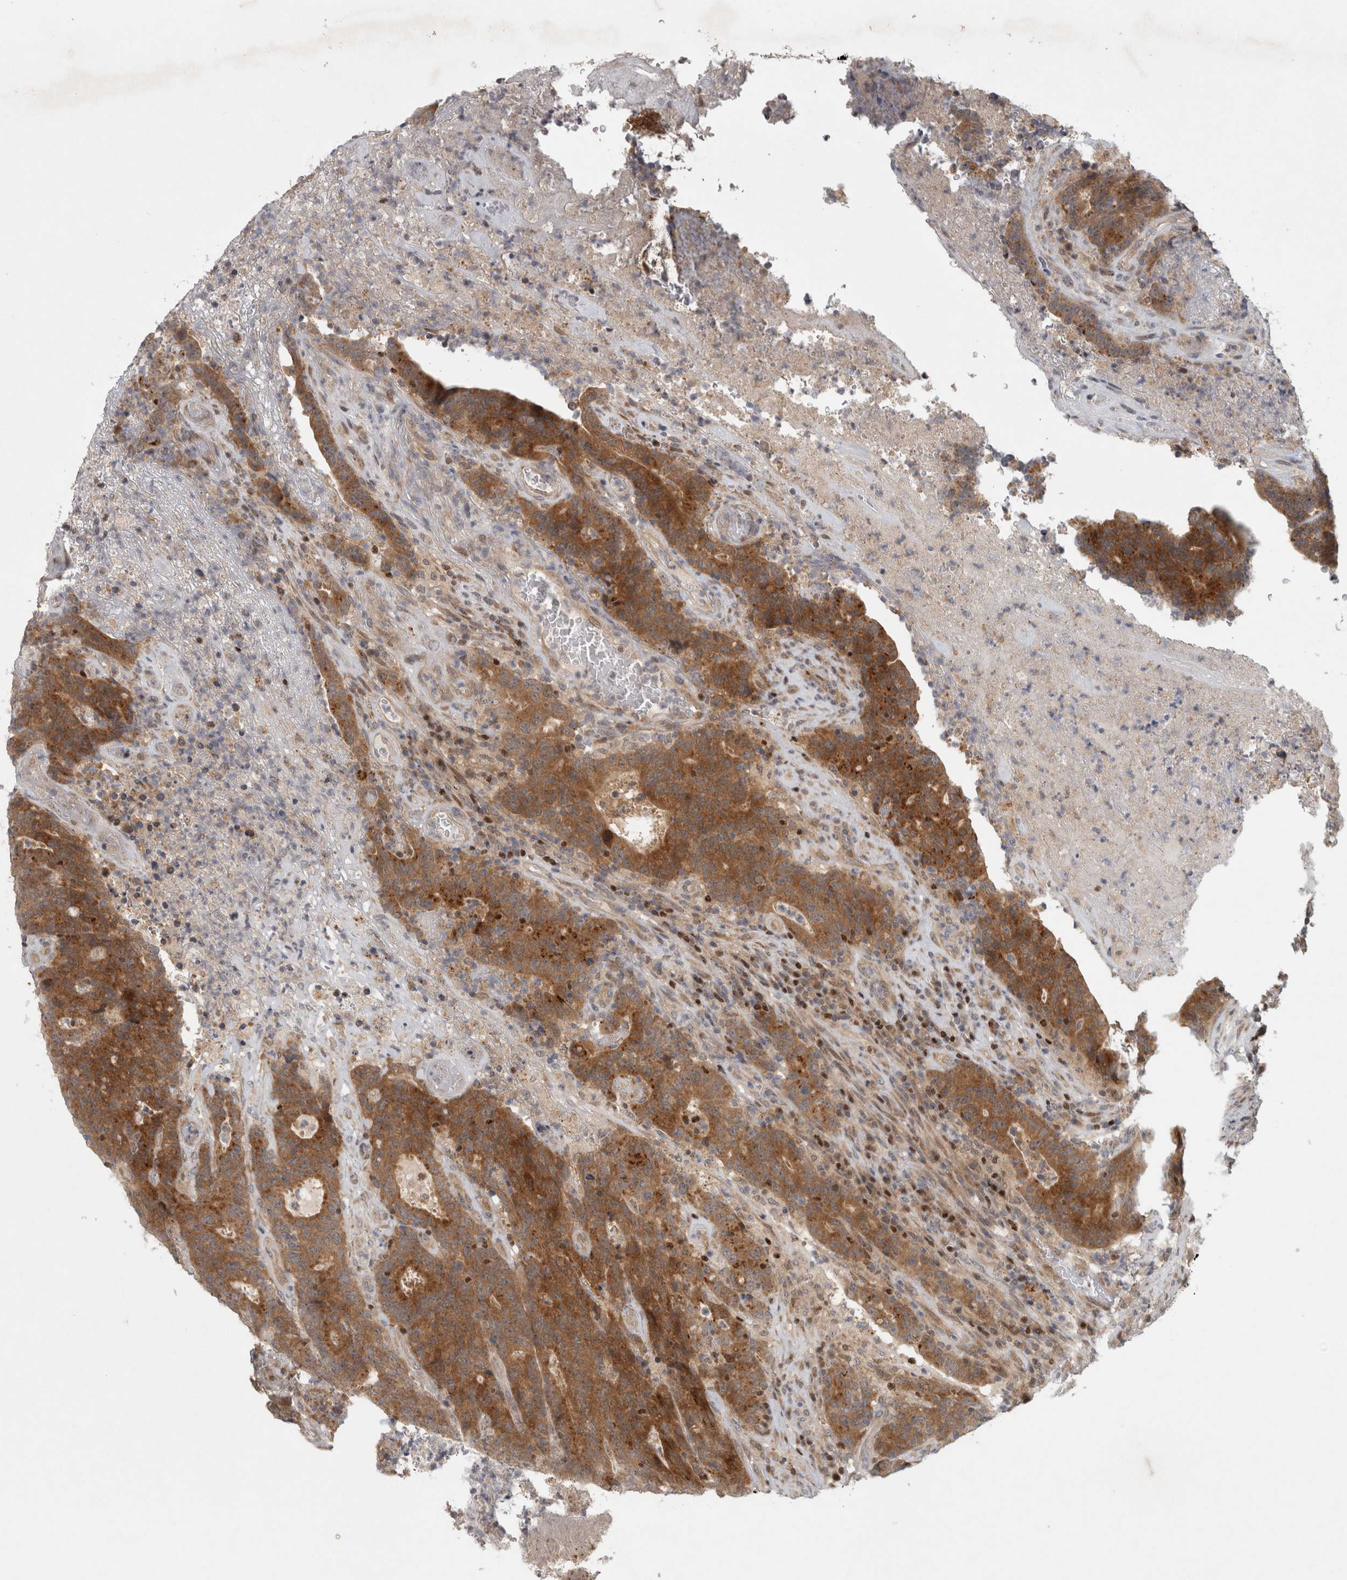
{"staining": {"intensity": "strong", "quantity": ">75%", "location": "cytoplasmic/membranous"}, "tissue": "colorectal cancer", "cell_type": "Tumor cells", "image_type": "cancer", "snomed": [{"axis": "morphology", "description": "Normal tissue, NOS"}, {"axis": "morphology", "description": "Adenocarcinoma, NOS"}, {"axis": "topography", "description": "Colon"}], "caption": "The immunohistochemical stain shows strong cytoplasmic/membranous positivity in tumor cells of adenocarcinoma (colorectal) tissue. The protein of interest is shown in brown color, while the nuclei are stained blue.", "gene": "KDM8", "patient": {"sex": "female", "age": 75}}